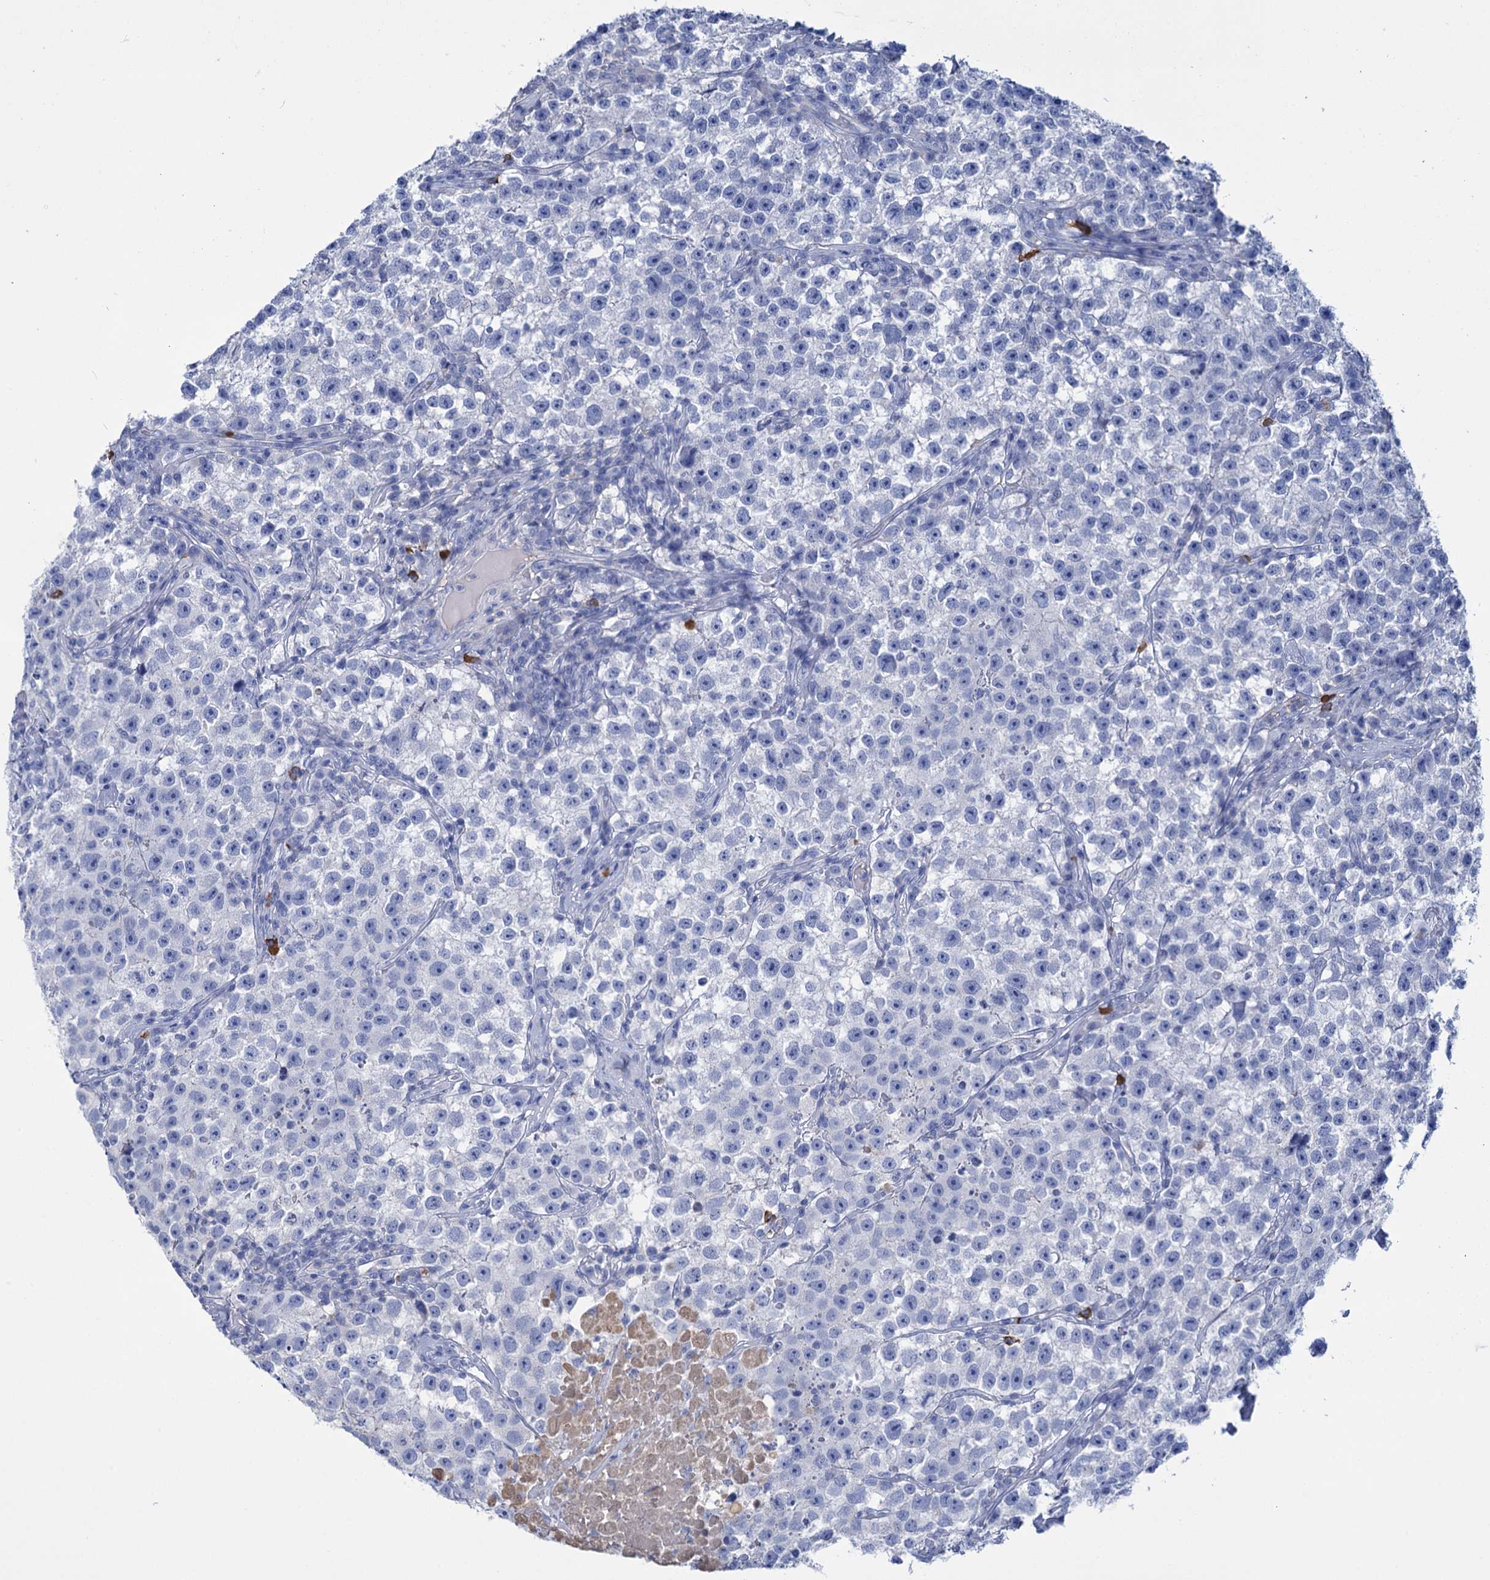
{"staining": {"intensity": "negative", "quantity": "none", "location": "none"}, "tissue": "testis cancer", "cell_type": "Tumor cells", "image_type": "cancer", "snomed": [{"axis": "morphology", "description": "Seminoma, NOS"}, {"axis": "topography", "description": "Testis"}], "caption": "Seminoma (testis) was stained to show a protein in brown. There is no significant staining in tumor cells.", "gene": "FBXW12", "patient": {"sex": "male", "age": 22}}